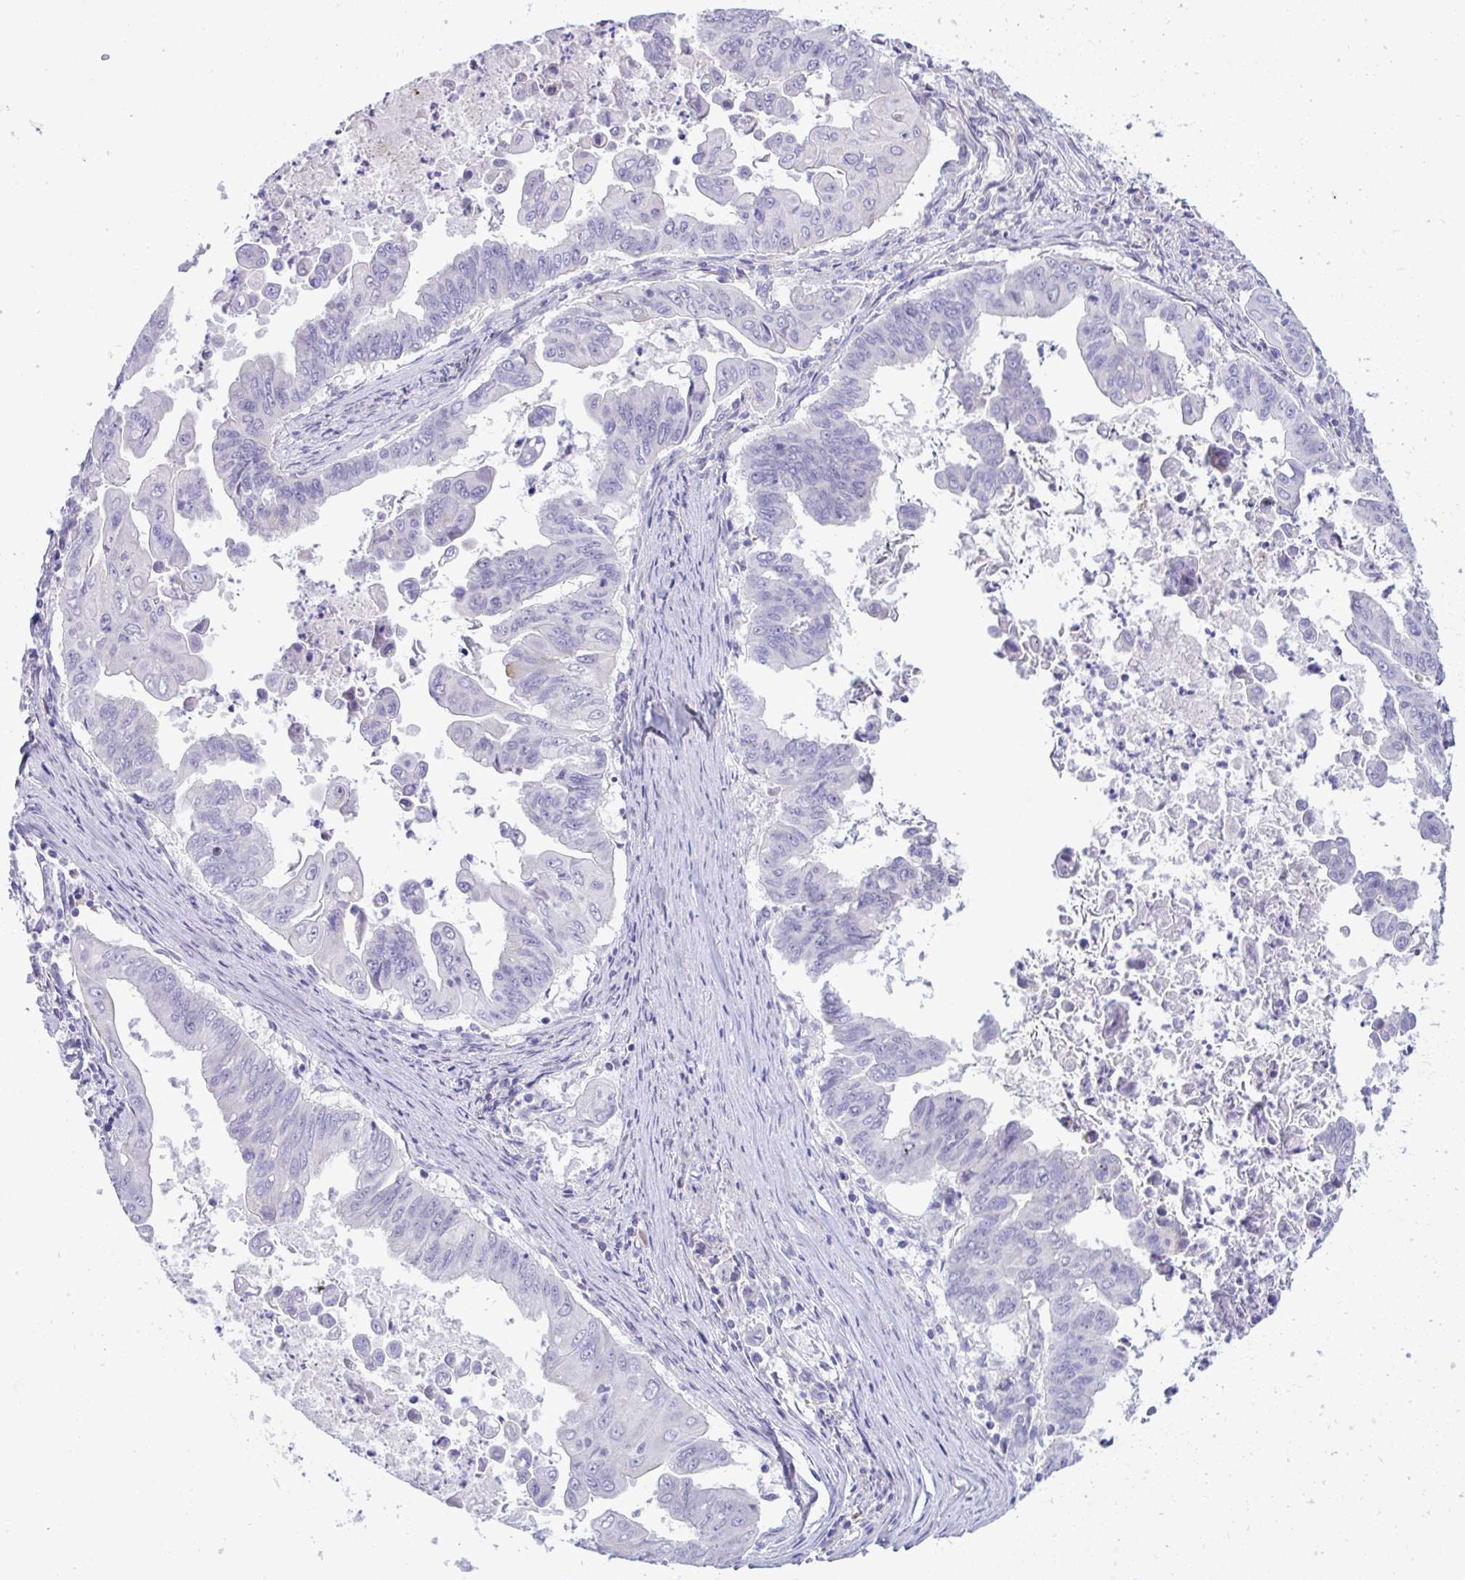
{"staining": {"intensity": "negative", "quantity": "none", "location": "none"}, "tissue": "stomach cancer", "cell_type": "Tumor cells", "image_type": "cancer", "snomed": [{"axis": "morphology", "description": "Adenocarcinoma, NOS"}, {"axis": "topography", "description": "Stomach, upper"}], "caption": "Stomach cancer (adenocarcinoma) was stained to show a protein in brown. There is no significant staining in tumor cells.", "gene": "DTX3", "patient": {"sex": "male", "age": 80}}